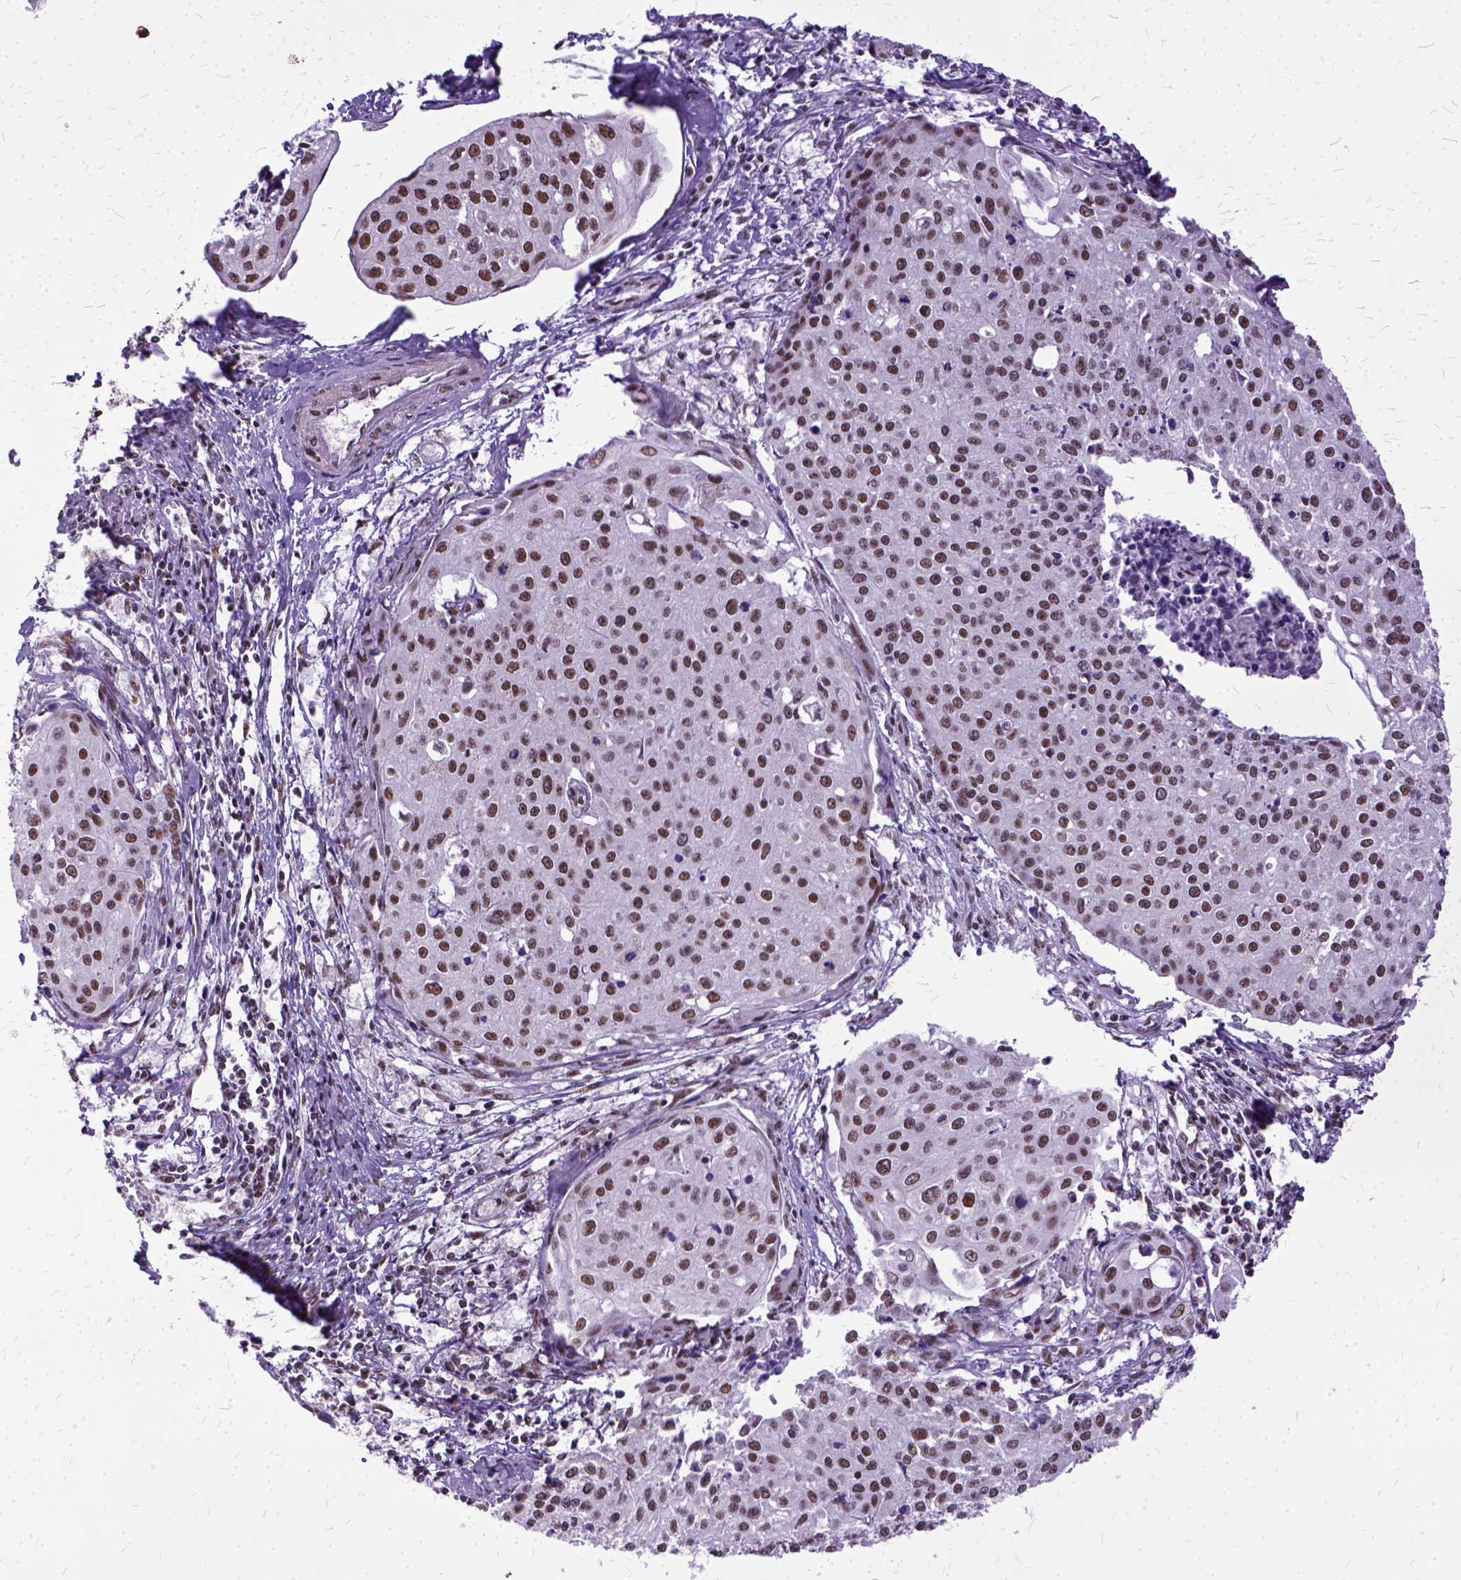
{"staining": {"intensity": "moderate", "quantity": ">75%", "location": "nuclear"}, "tissue": "cervical cancer", "cell_type": "Tumor cells", "image_type": "cancer", "snomed": [{"axis": "morphology", "description": "Squamous cell carcinoma, NOS"}, {"axis": "topography", "description": "Cervix"}], "caption": "Moderate nuclear protein expression is present in about >75% of tumor cells in cervical cancer.", "gene": "SETD1A", "patient": {"sex": "female", "age": 38}}